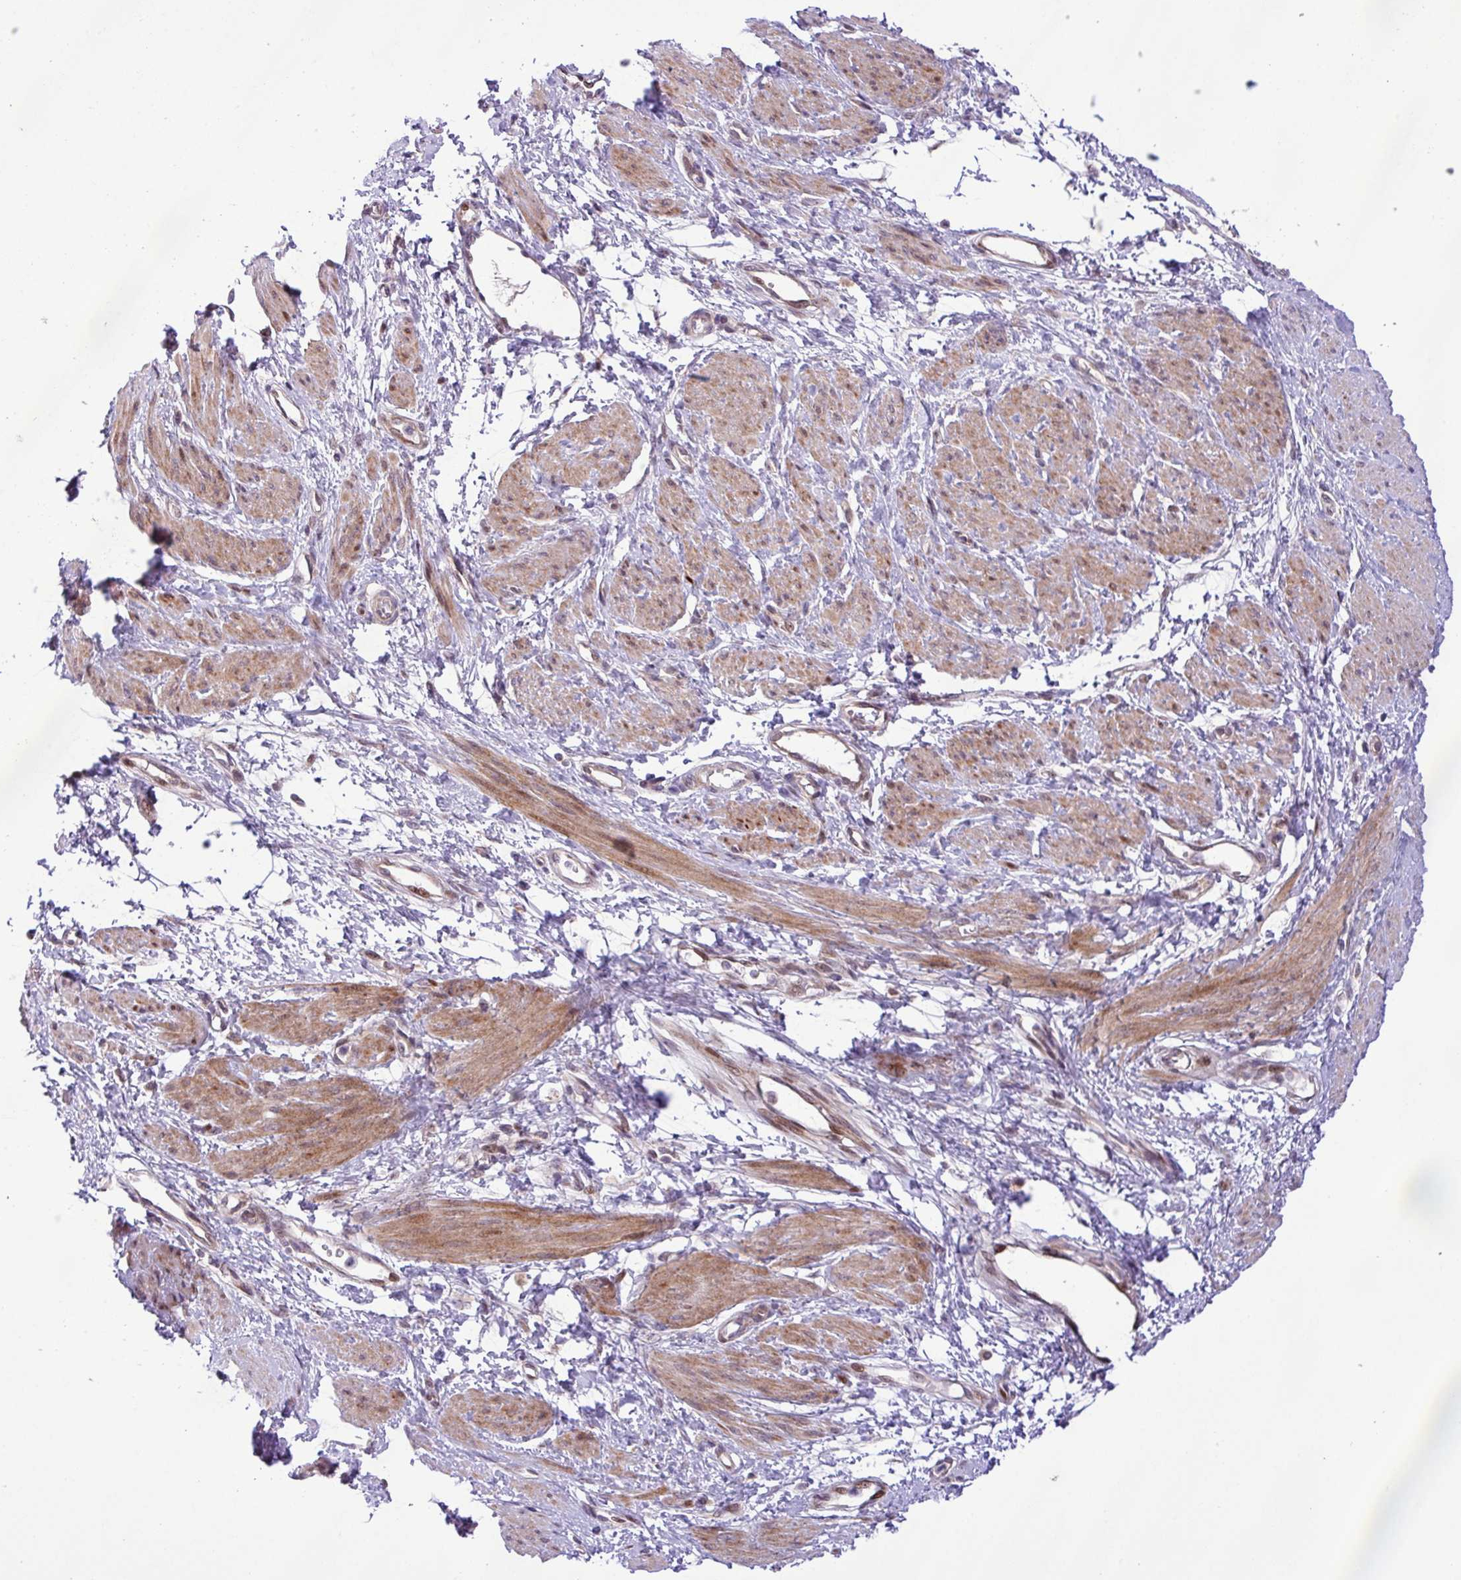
{"staining": {"intensity": "moderate", "quantity": ">75%", "location": "cytoplasmic/membranous"}, "tissue": "smooth muscle", "cell_type": "Smooth muscle cells", "image_type": "normal", "snomed": [{"axis": "morphology", "description": "Normal tissue, NOS"}, {"axis": "topography", "description": "Smooth muscle"}, {"axis": "topography", "description": "Uterus"}], "caption": "Immunohistochemical staining of unremarkable smooth muscle reveals medium levels of moderate cytoplasmic/membranous staining in about >75% of smooth muscle cells.", "gene": "B3GNT9", "patient": {"sex": "female", "age": 39}}